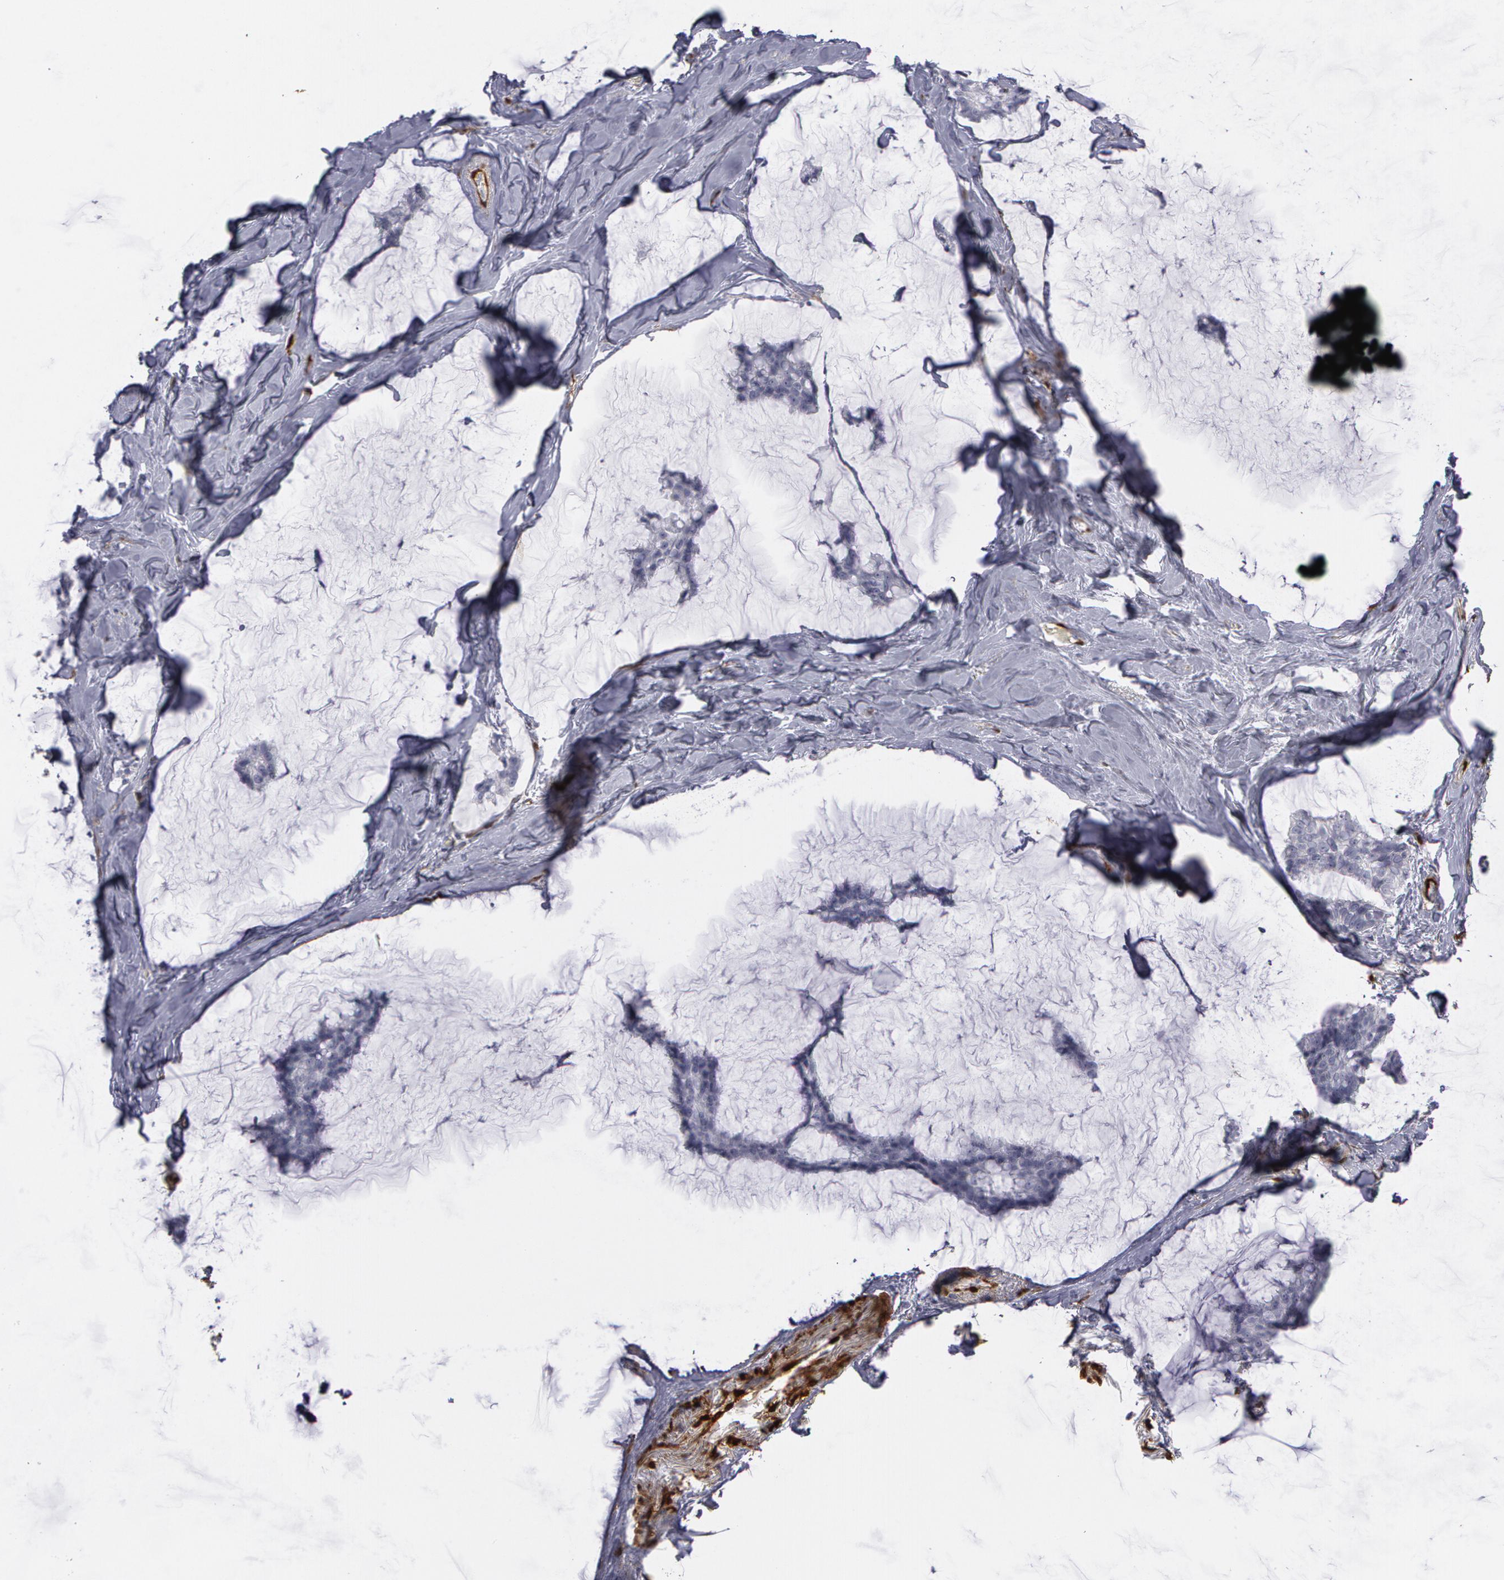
{"staining": {"intensity": "negative", "quantity": "none", "location": "none"}, "tissue": "breast cancer", "cell_type": "Tumor cells", "image_type": "cancer", "snomed": [{"axis": "morphology", "description": "Duct carcinoma"}, {"axis": "topography", "description": "Breast"}], "caption": "Immunohistochemical staining of breast cancer (infiltrating ductal carcinoma) reveals no significant positivity in tumor cells.", "gene": "TAGLN", "patient": {"sex": "female", "age": 93}}